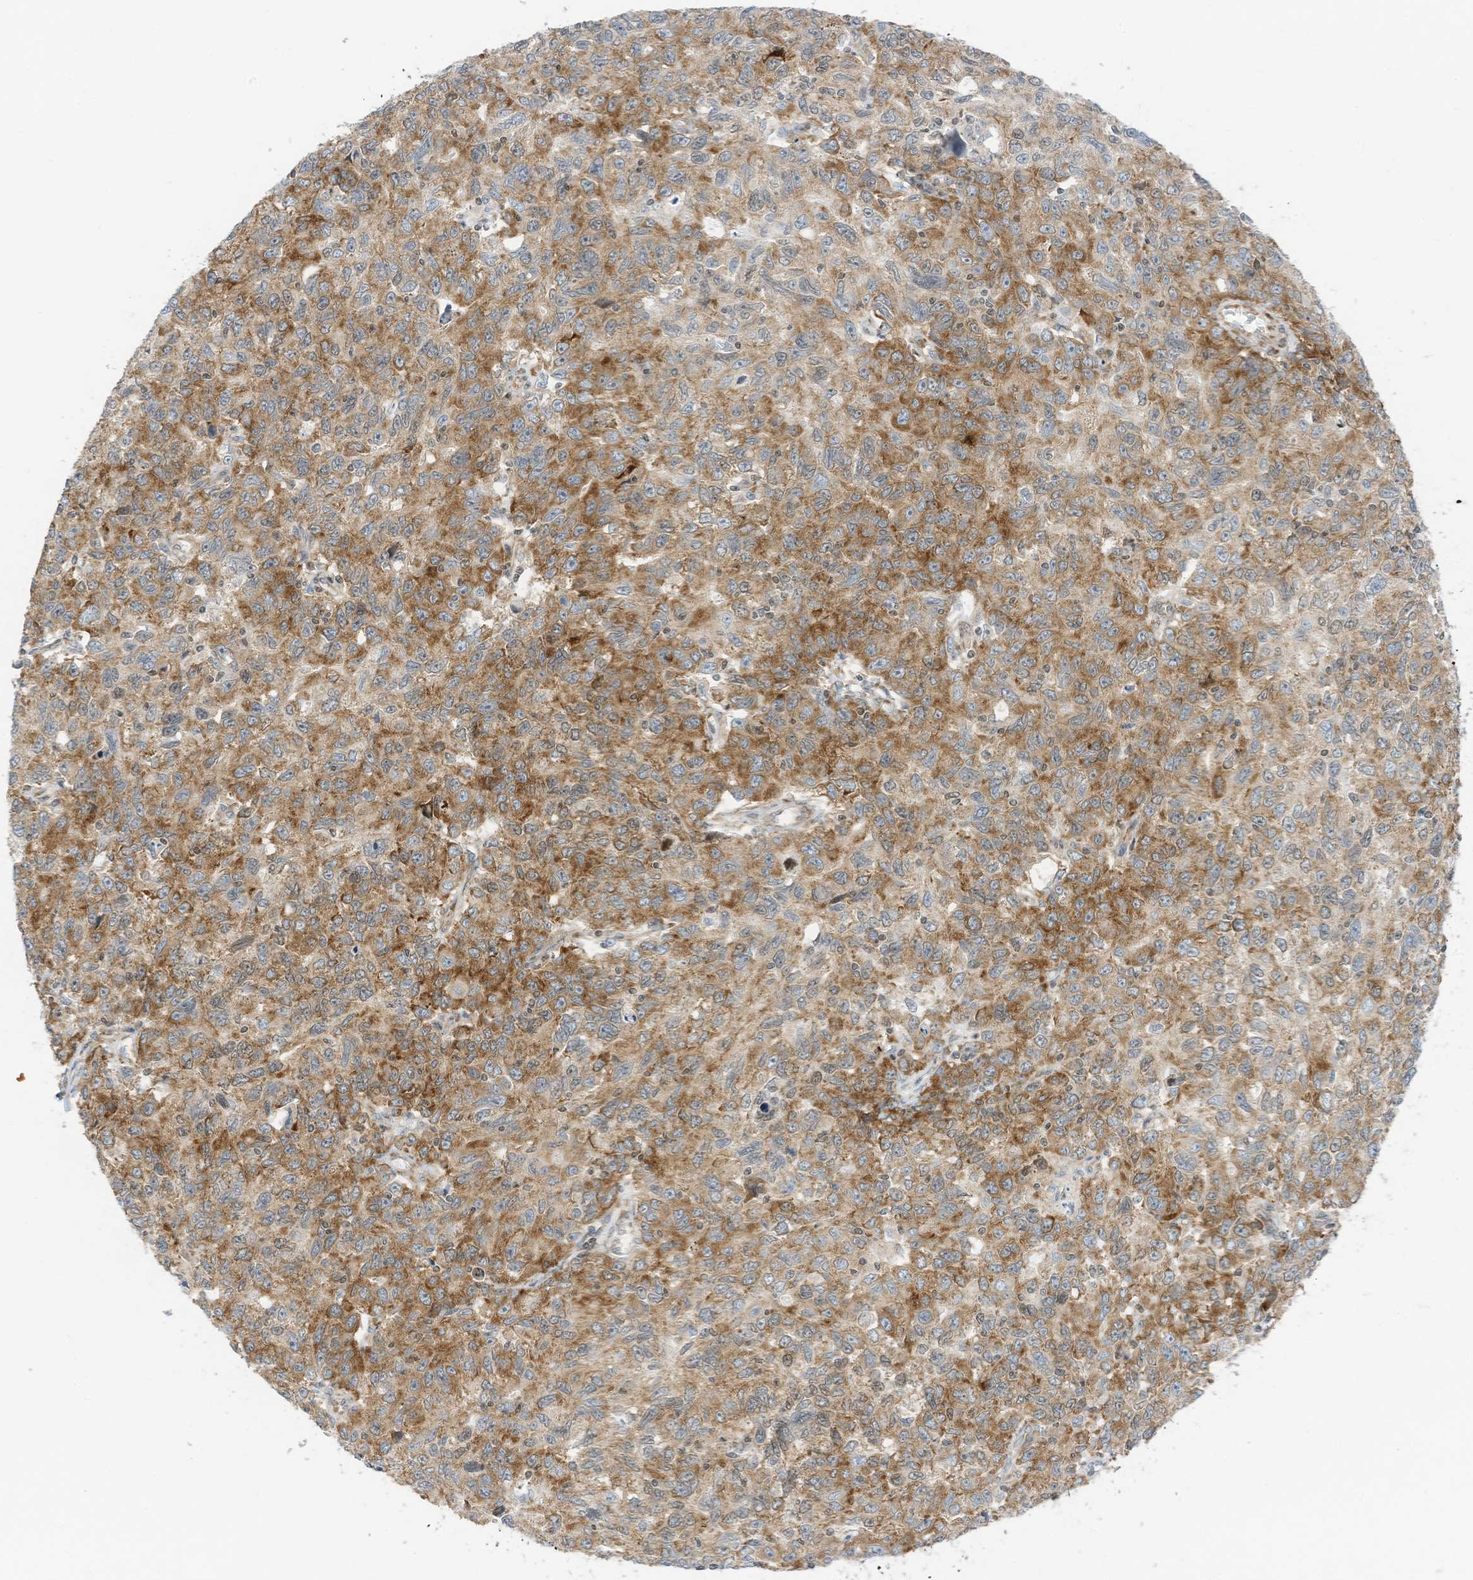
{"staining": {"intensity": "moderate", "quantity": ">75%", "location": "cytoplasmic/membranous"}, "tissue": "ovarian cancer", "cell_type": "Tumor cells", "image_type": "cancer", "snomed": [{"axis": "morphology", "description": "Carcinoma, endometroid"}, {"axis": "topography", "description": "Ovary"}], "caption": "Immunohistochemical staining of ovarian cancer (endometroid carcinoma) reveals moderate cytoplasmic/membranous protein expression in about >75% of tumor cells. (DAB IHC with brightfield microscopy, high magnification).", "gene": "EDF1", "patient": {"sex": "female", "age": 42}}